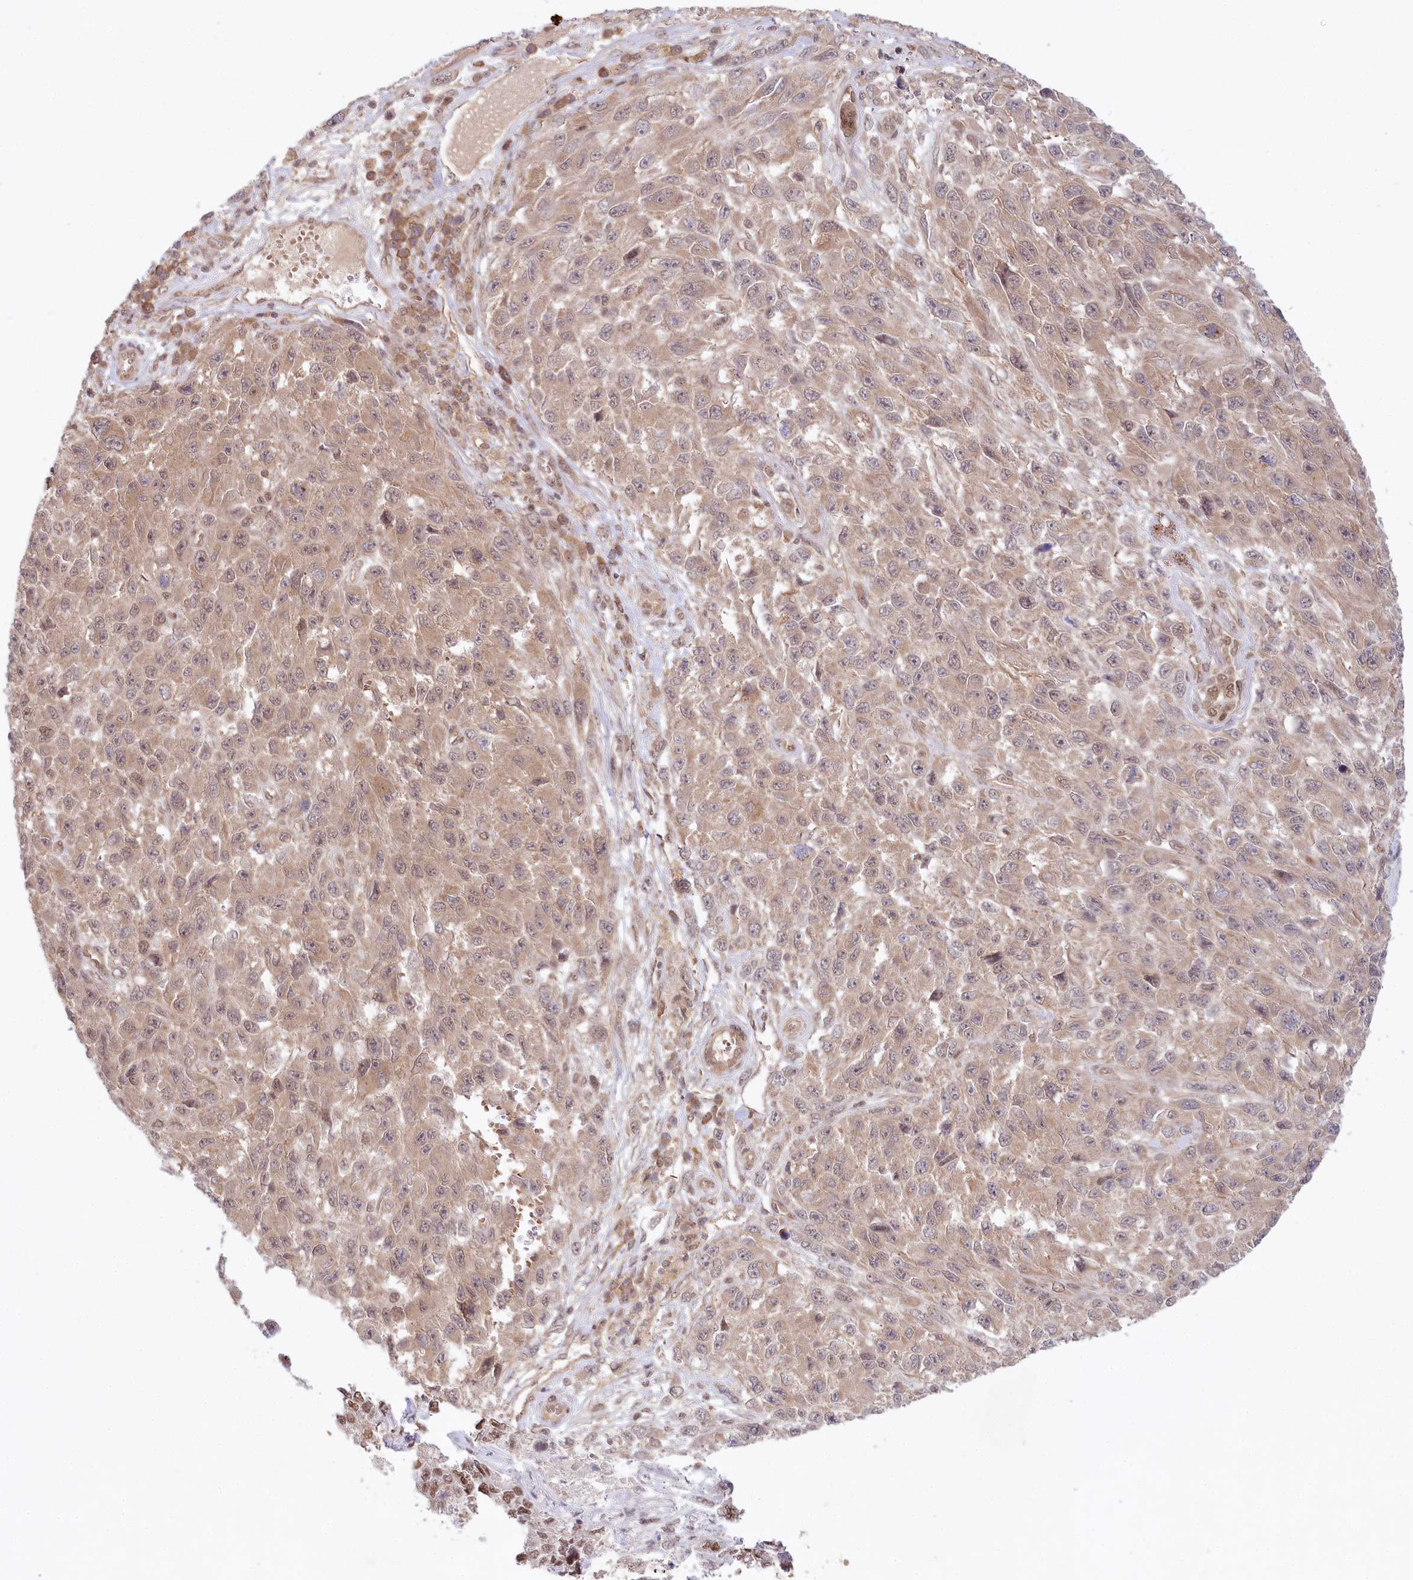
{"staining": {"intensity": "weak", "quantity": "25%-75%", "location": "cytoplasmic/membranous"}, "tissue": "melanoma", "cell_type": "Tumor cells", "image_type": "cancer", "snomed": [{"axis": "morphology", "description": "Normal tissue, NOS"}, {"axis": "morphology", "description": "Malignant melanoma, NOS"}, {"axis": "topography", "description": "Skin"}], "caption": "Tumor cells demonstrate low levels of weak cytoplasmic/membranous positivity in about 25%-75% of cells in melanoma.", "gene": "CCDC65", "patient": {"sex": "female", "age": 96}}